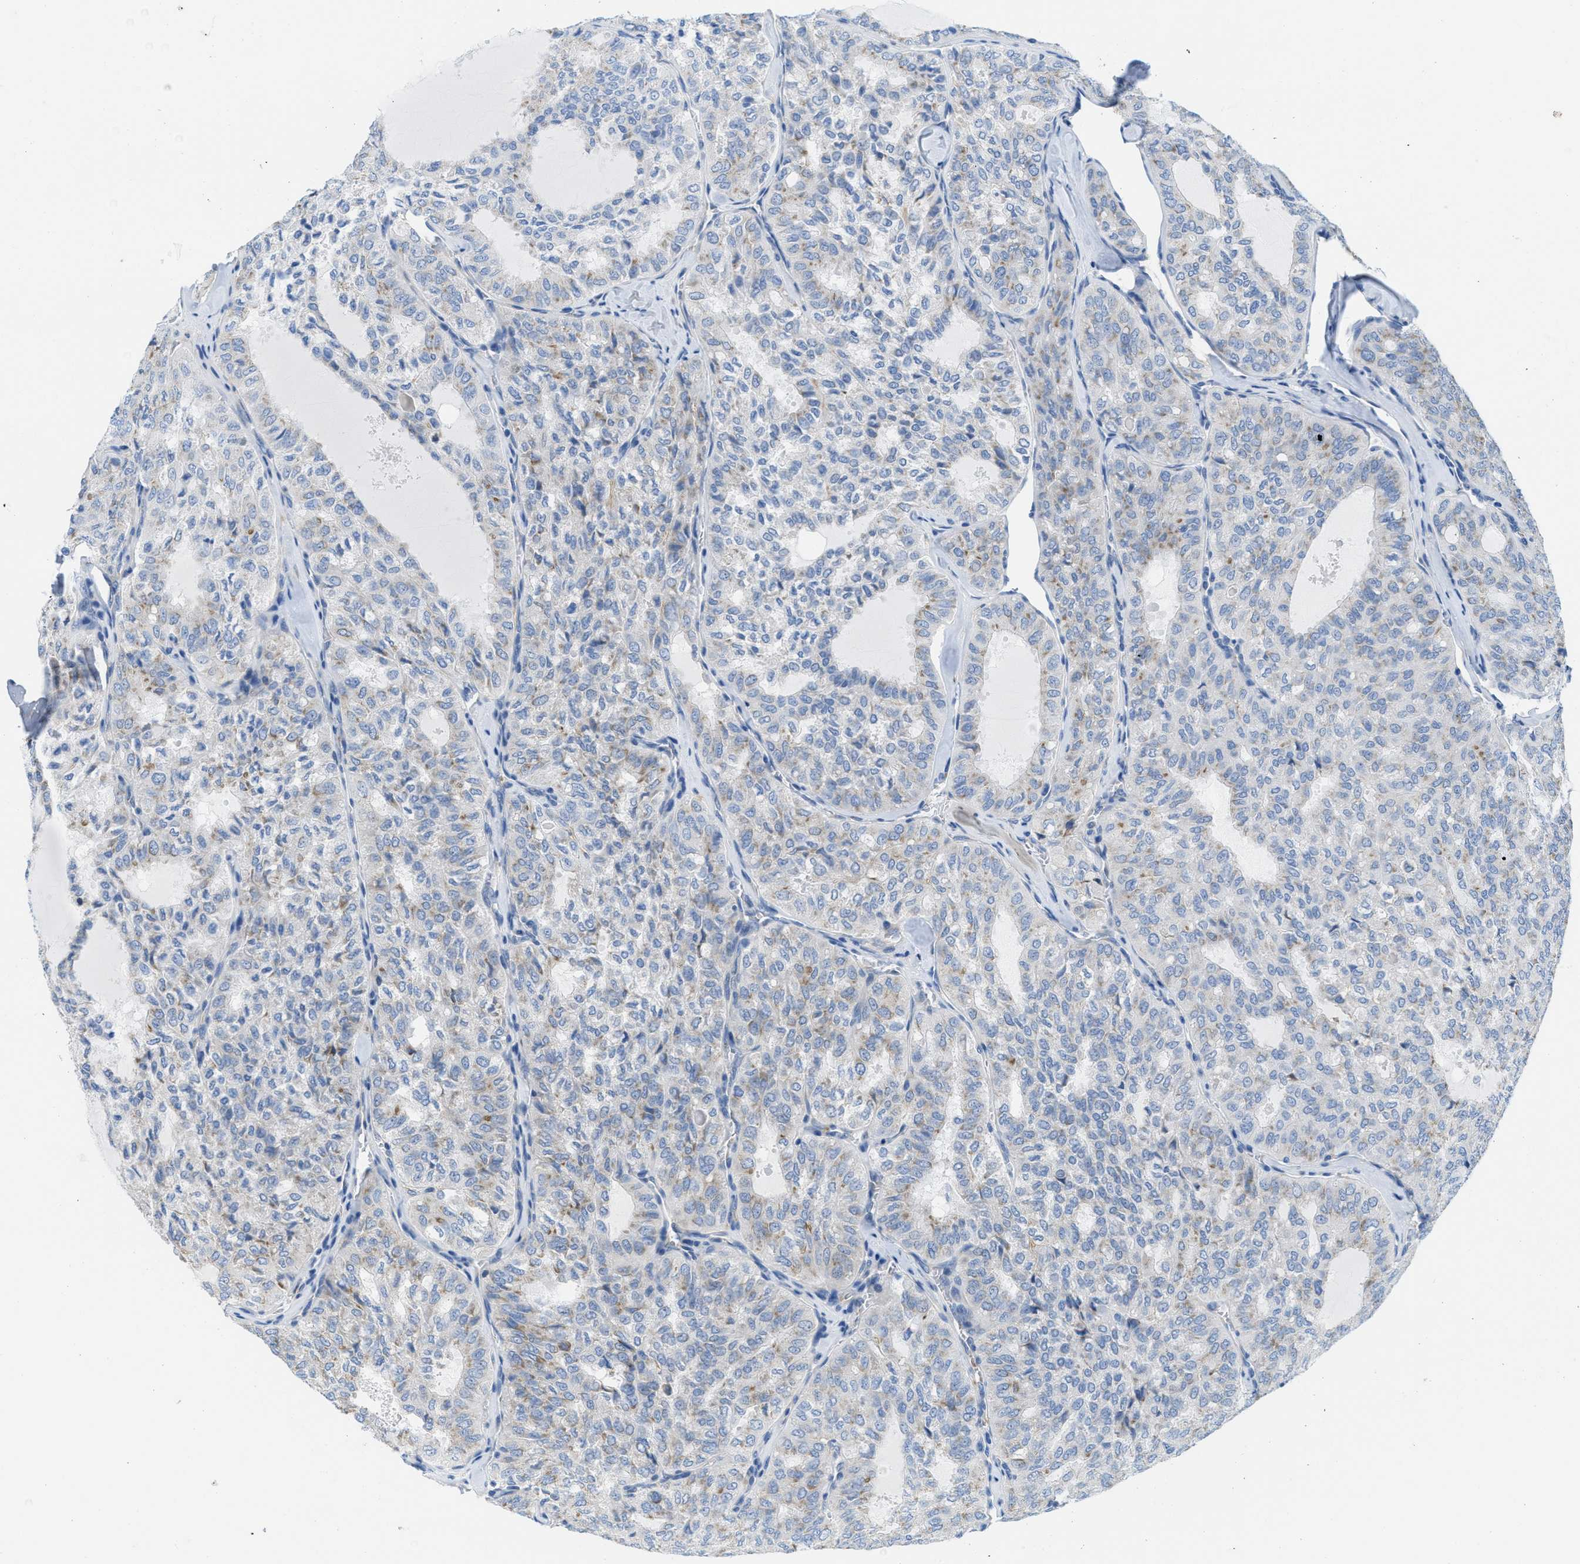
{"staining": {"intensity": "weak", "quantity": "<25%", "location": "cytoplasmic/membranous"}, "tissue": "thyroid cancer", "cell_type": "Tumor cells", "image_type": "cancer", "snomed": [{"axis": "morphology", "description": "Follicular adenoma carcinoma, NOS"}, {"axis": "topography", "description": "Thyroid gland"}], "caption": "DAB (3,3'-diaminobenzidine) immunohistochemical staining of human thyroid cancer reveals no significant staining in tumor cells.", "gene": "PTDSS1", "patient": {"sex": "male", "age": 75}}